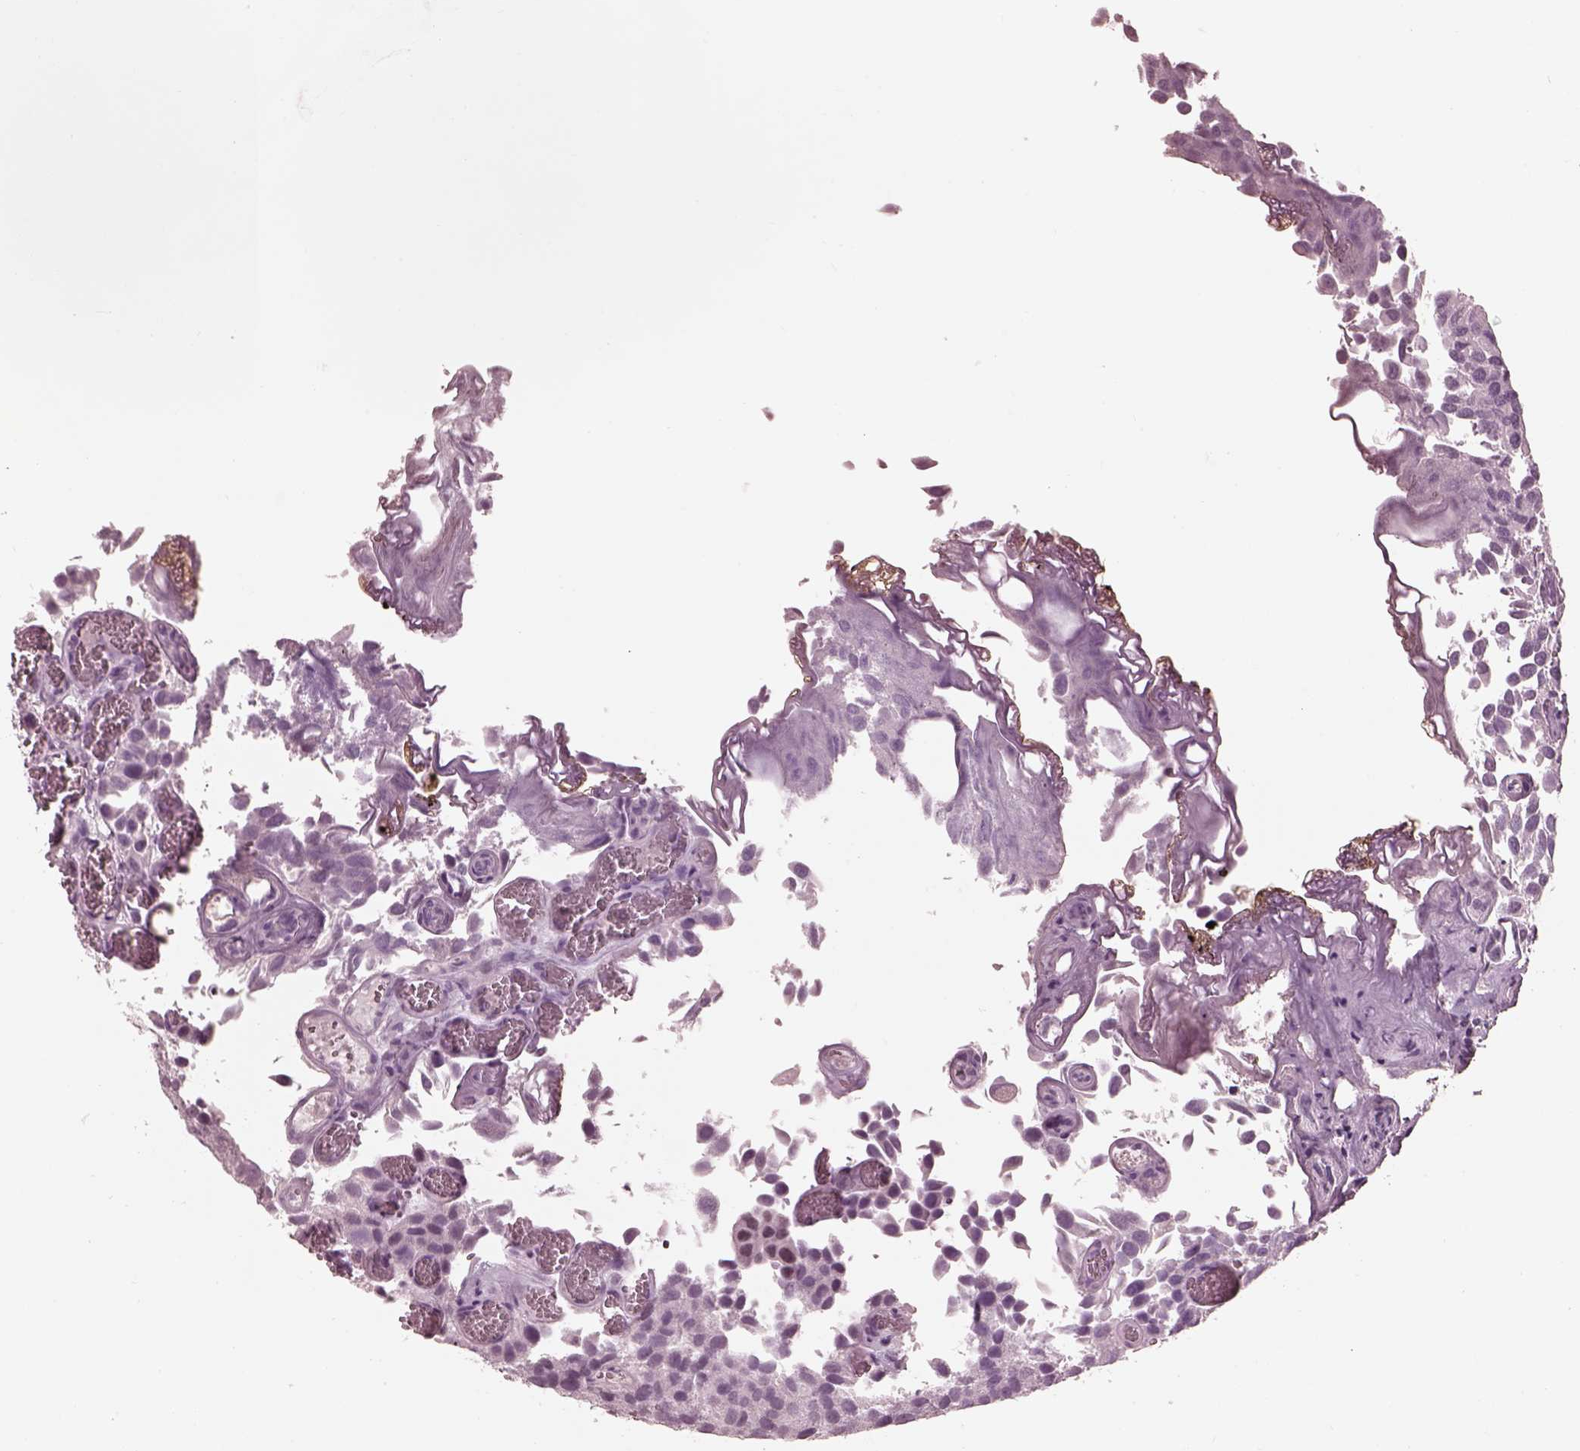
{"staining": {"intensity": "negative", "quantity": "none", "location": "none"}, "tissue": "urothelial cancer", "cell_type": "Tumor cells", "image_type": "cancer", "snomed": [{"axis": "morphology", "description": "Urothelial carcinoma, Low grade"}, {"axis": "topography", "description": "Urinary bladder"}], "caption": "A photomicrograph of human urothelial cancer is negative for staining in tumor cells. (DAB (3,3'-diaminobenzidine) immunohistochemistry, high magnification).", "gene": "GARIN4", "patient": {"sex": "female", "age": 69}}